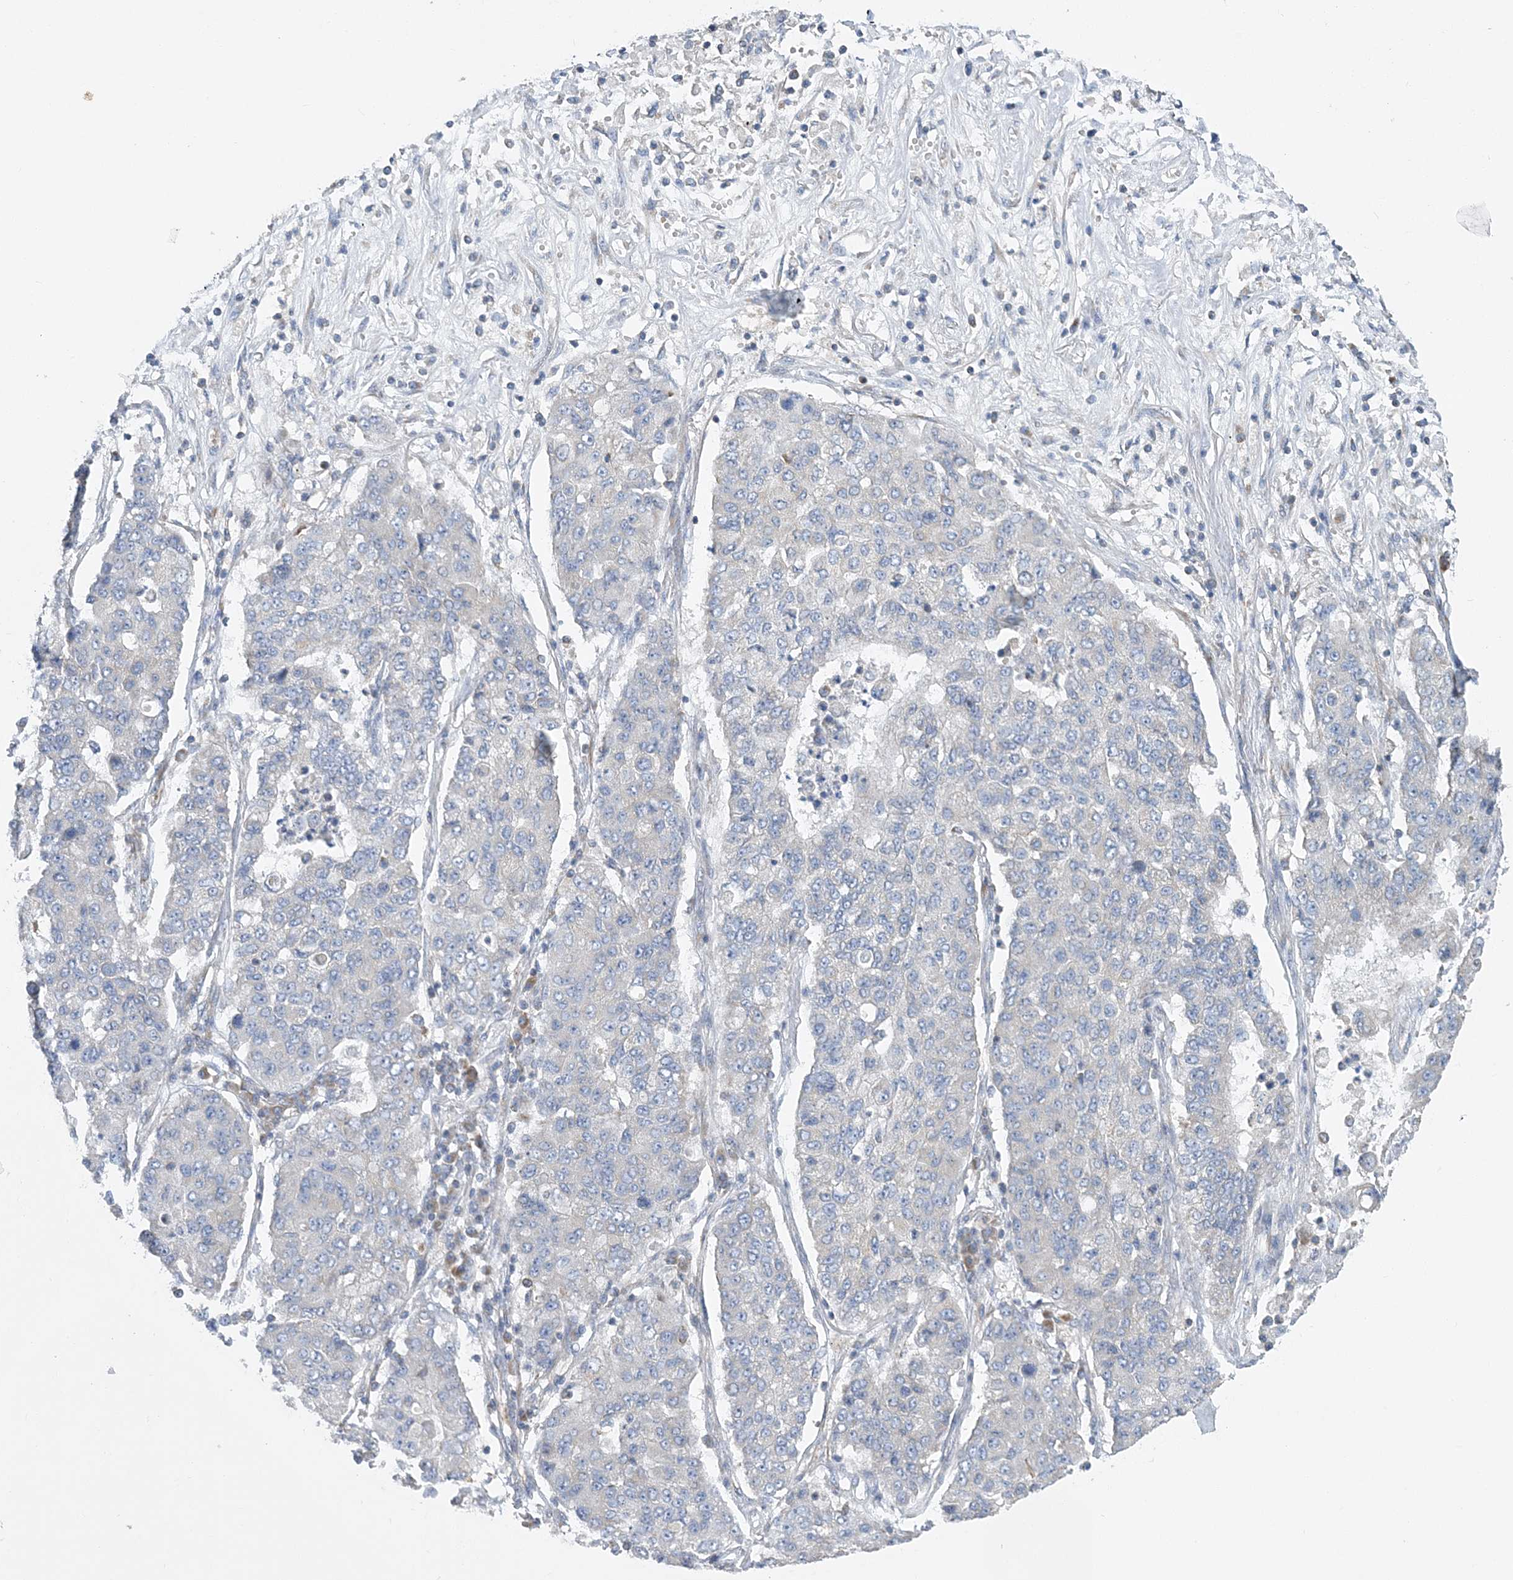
{"staining": {"intensity": "negative", "quantity": "none", "location": "none"}, "tissue": "lung cancer", "cell_type": "Tumor cells", "image_type": "cancer", "snomed": [{"axis": "morphology", "description": "Squamous cell carcinoma, NOS"}, {"axis": "topography", "description": "Lung"}], "caption": "Histopathology image shows no protein expression in tumor cells of lung squamous cell carcinoma tissue. (Stains: DAB immunohistochemistry (IHC) with hematoxylin counter stain, Microscopy: brightfield microscopy at high magnification).", "gene": "FAM114A2", "patient": {"sex": "male", "age": 74}}